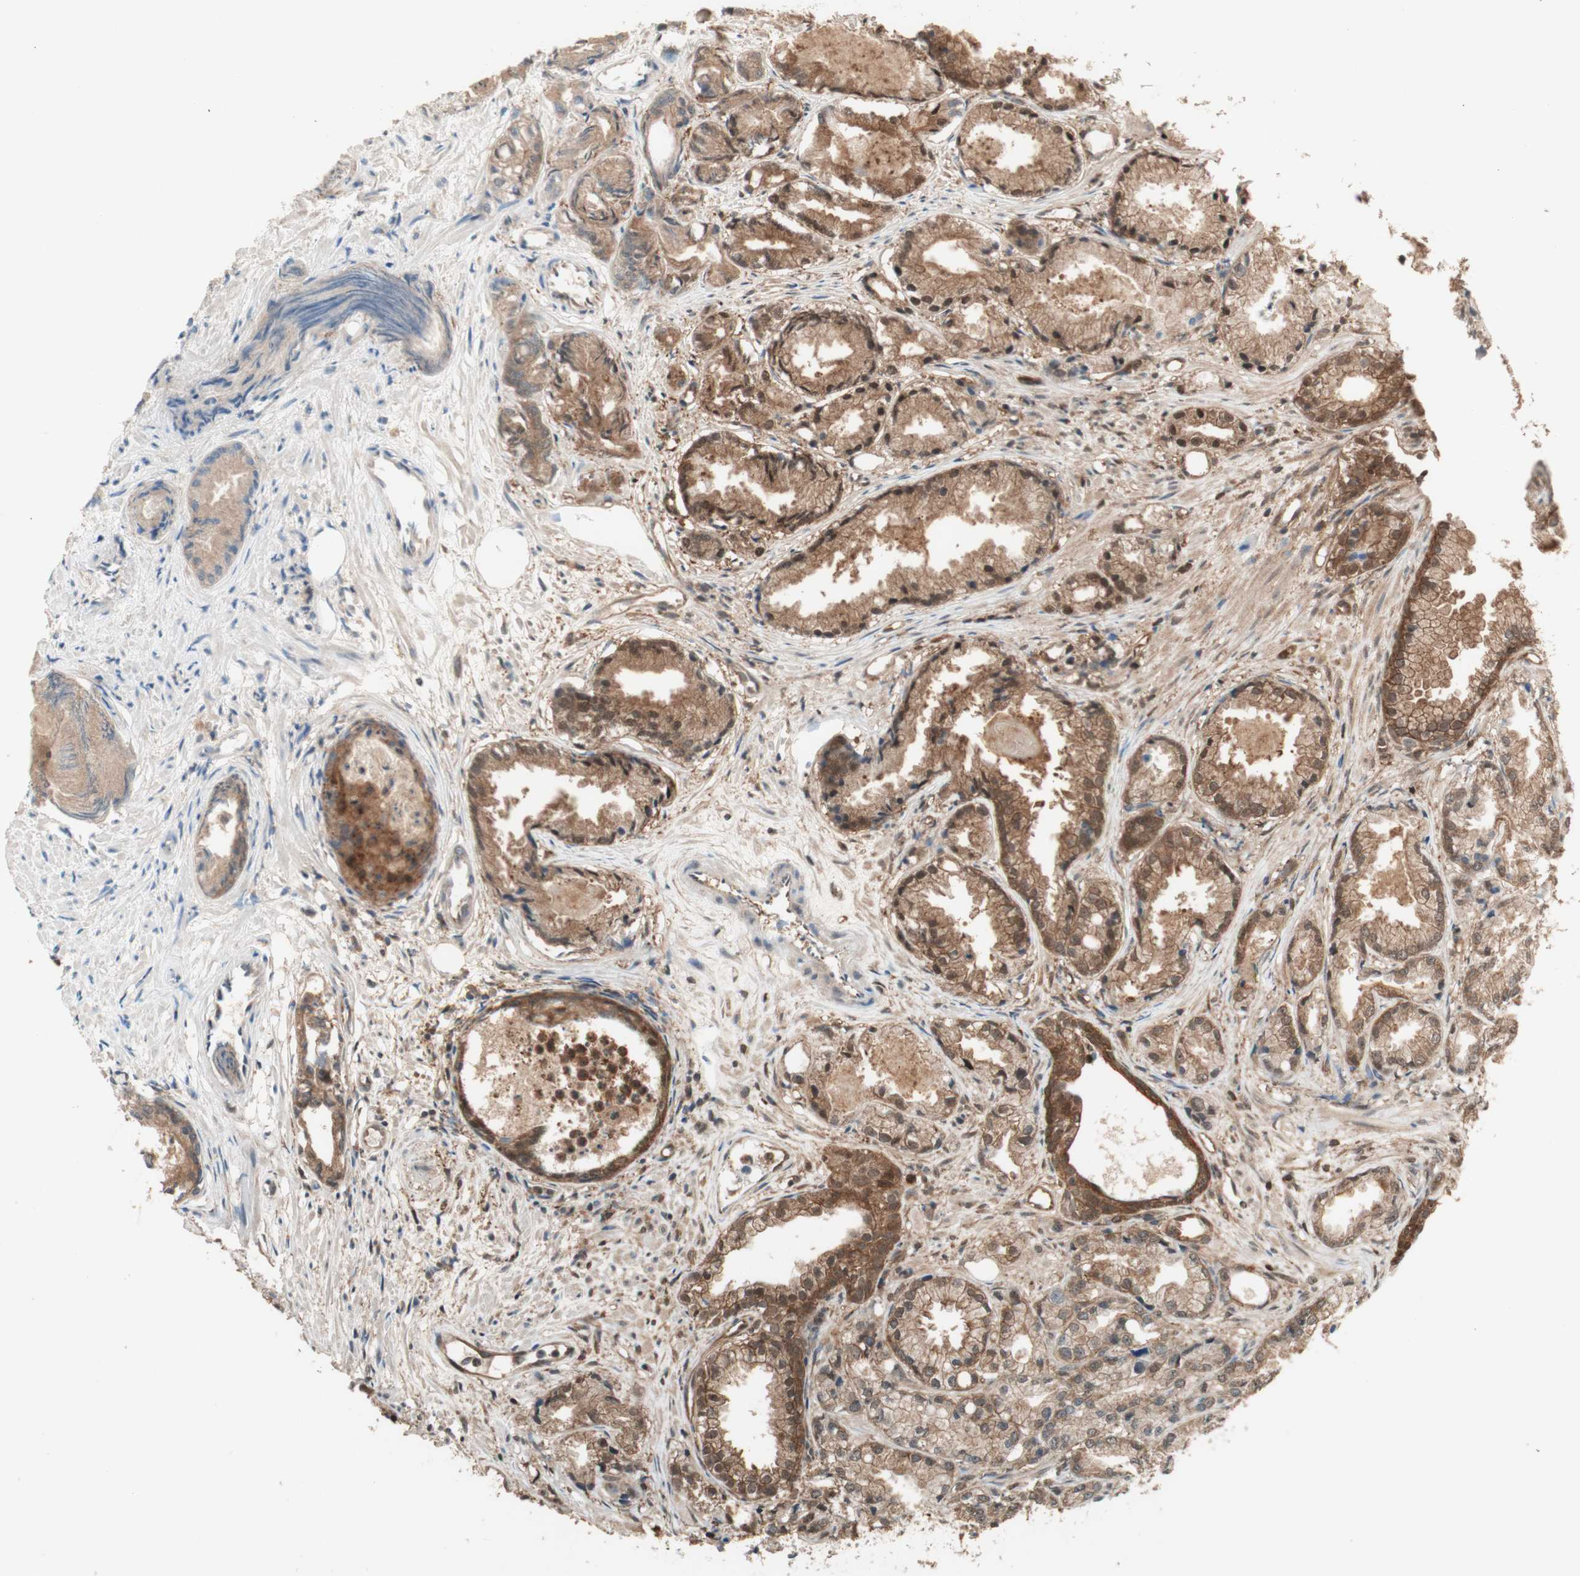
{"staining": {"intensity": "moderate", "quantity": ">75%", "location": "cytoplasmic/membranous,nuclear"}, "tissue": "prostate cancer", "cell_type": "Tumor cells", "image_type": "cancer", "snomed": [{"axis": "morphology", "description": "Adenocarcinoma, Low grade"}, {"axis": "topography", "description": "Prostate"}], "caption": "A high-resolution image shows immunohistochemistry (IHC) staining of low-grade adenocarcinoma (prostate), which displays moderate cytoplasmic/membranous and nuclear staining in approximately >75% of tumor cells.", "gene": "YWHAB", "patient": {"sex": "male", "age": 72}}